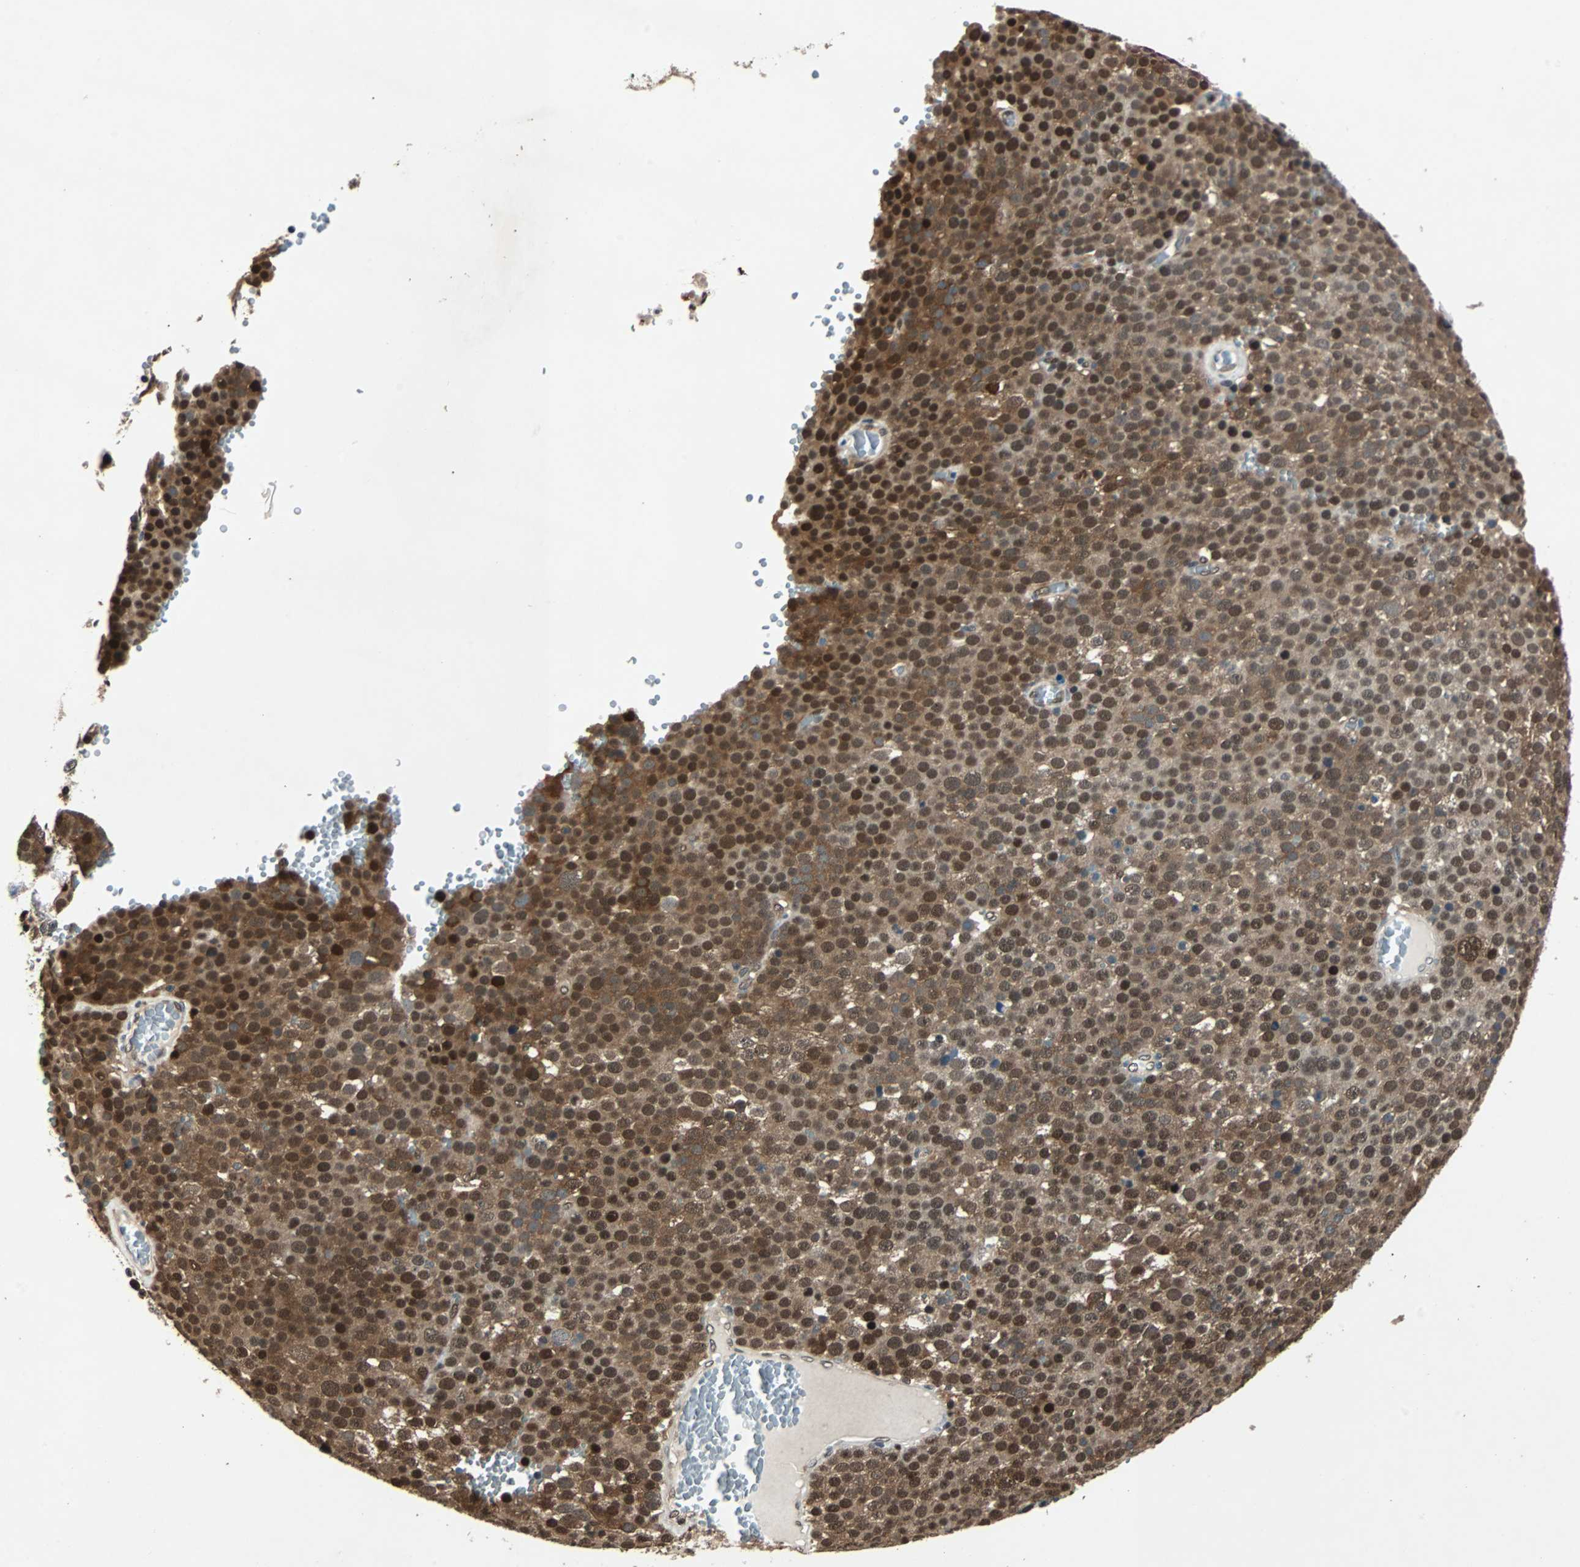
{"staining": {"intensity": "strong", "quantity": ">75%", "location": "cytoplasmic/membranous,nuclear"}, "tissue": "testis cancer", "cell_type": "Tumor cells", "image_type": "cancer", "snomed": [{"axis": "morphology", "description": "Seminoma, NOS"}, {"axis": "topography", "description": "Testis"}], "caption": "High-magnification brightfield microscopy of seminoma (testis) stained with DAB (brown) and counterstained with hematoxylin (blue). tumor cells exhibit strong cytoplasmic/membranous and nuclear expression is present in about>75% of cells.", "gene": "ACLY", "patient": {"sex": "male", "age": 71}}